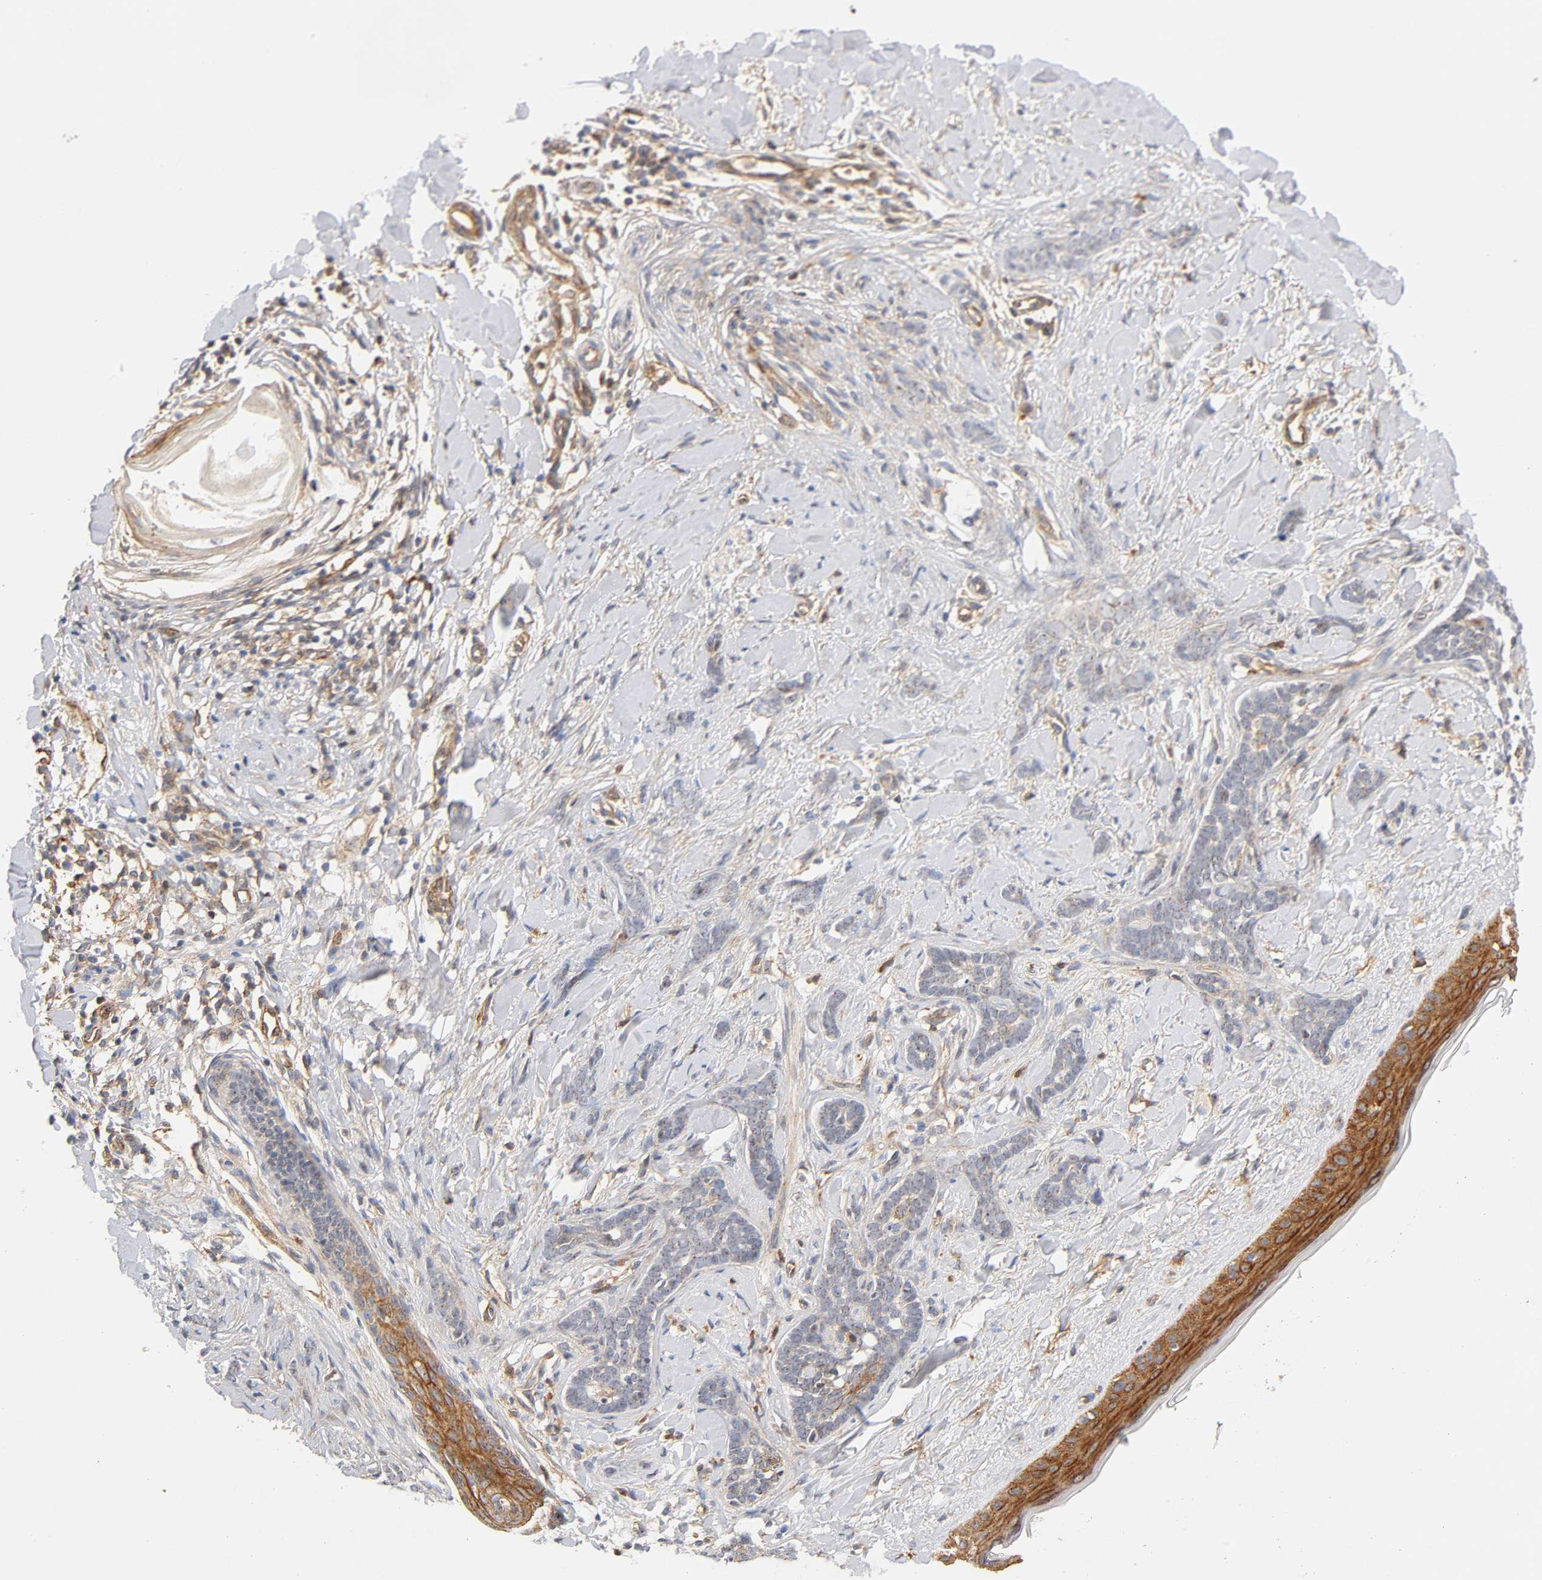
{"staining": {"intensity": "weak", "quantity": ">75%", "location": "cytoplasmic/membranous"}, "tissue": "skin cancer", "cell_type": "Tumor cells", "image_type": "cancer", "snomed": [{"axis": "morphology", "description": "Basal cell carcinoma"}, {"axis": "topography", "description": "Skin"}], "caption": "Tumor cells display low levels of weak cytoplasmic/membranous positivity in about >75% of cells in human skin cancer.", "gene": "PLD1", "patient": {"sex": "female", "age": 37}}